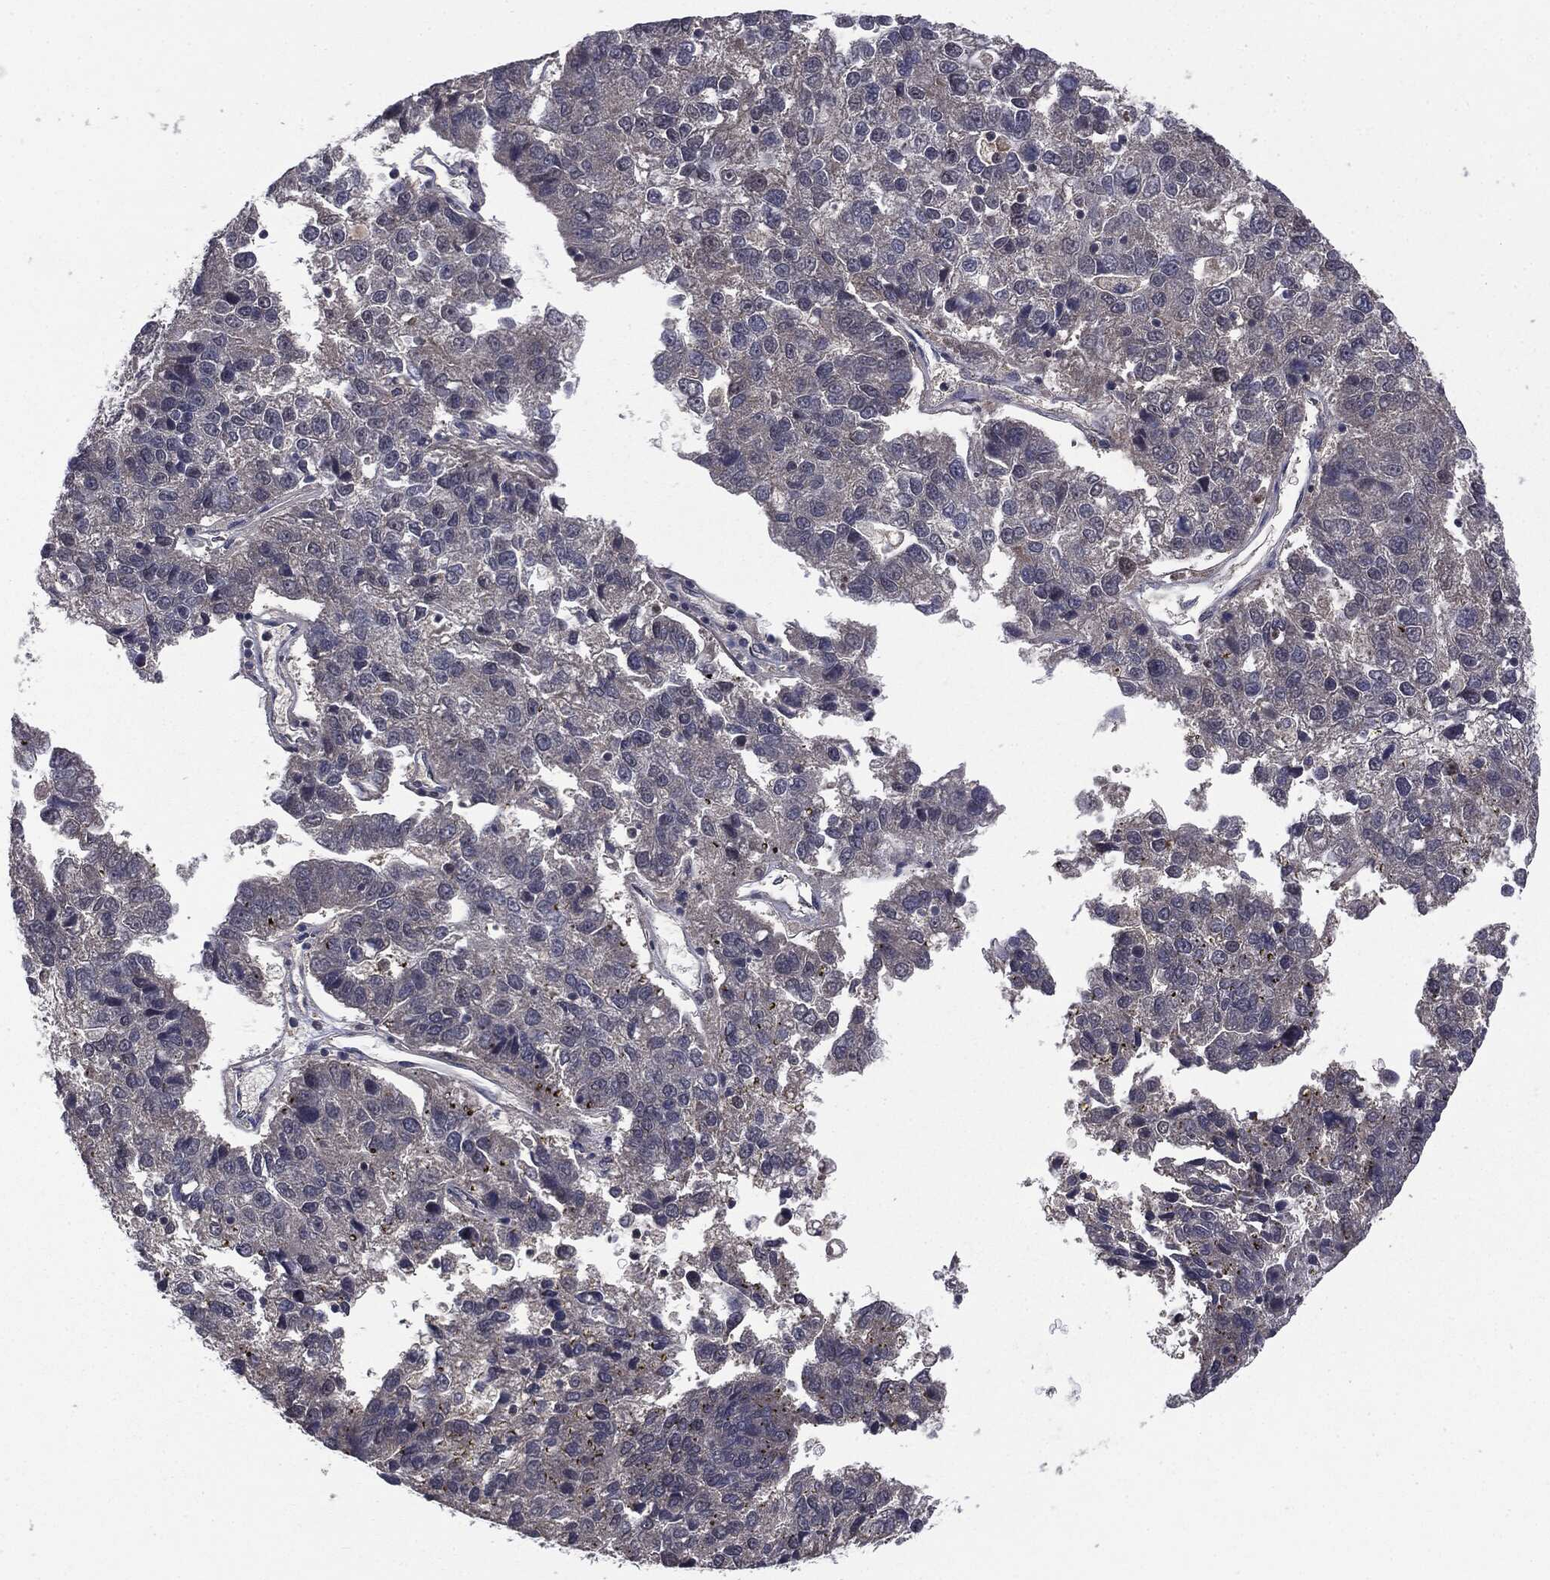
{"staining": {"intensity": "negative", "quantity": "none", "location": "none"}, "tissue": "pancreatic cancer", "cell_type": "Tumor cells", "image_type": "cancer", "snomed": [{"axis": "morphology", "description": "Adenocarcinoma, NOS"}, {"axis": "topography", "description": "Pancreas"}], "caption": "A histopathology image of pancreatic cancer stained for a protein demonstrates no brown staining in tumor cells.", "gene": "PTPA", "patient": {"sex": "female", "age": 61}}